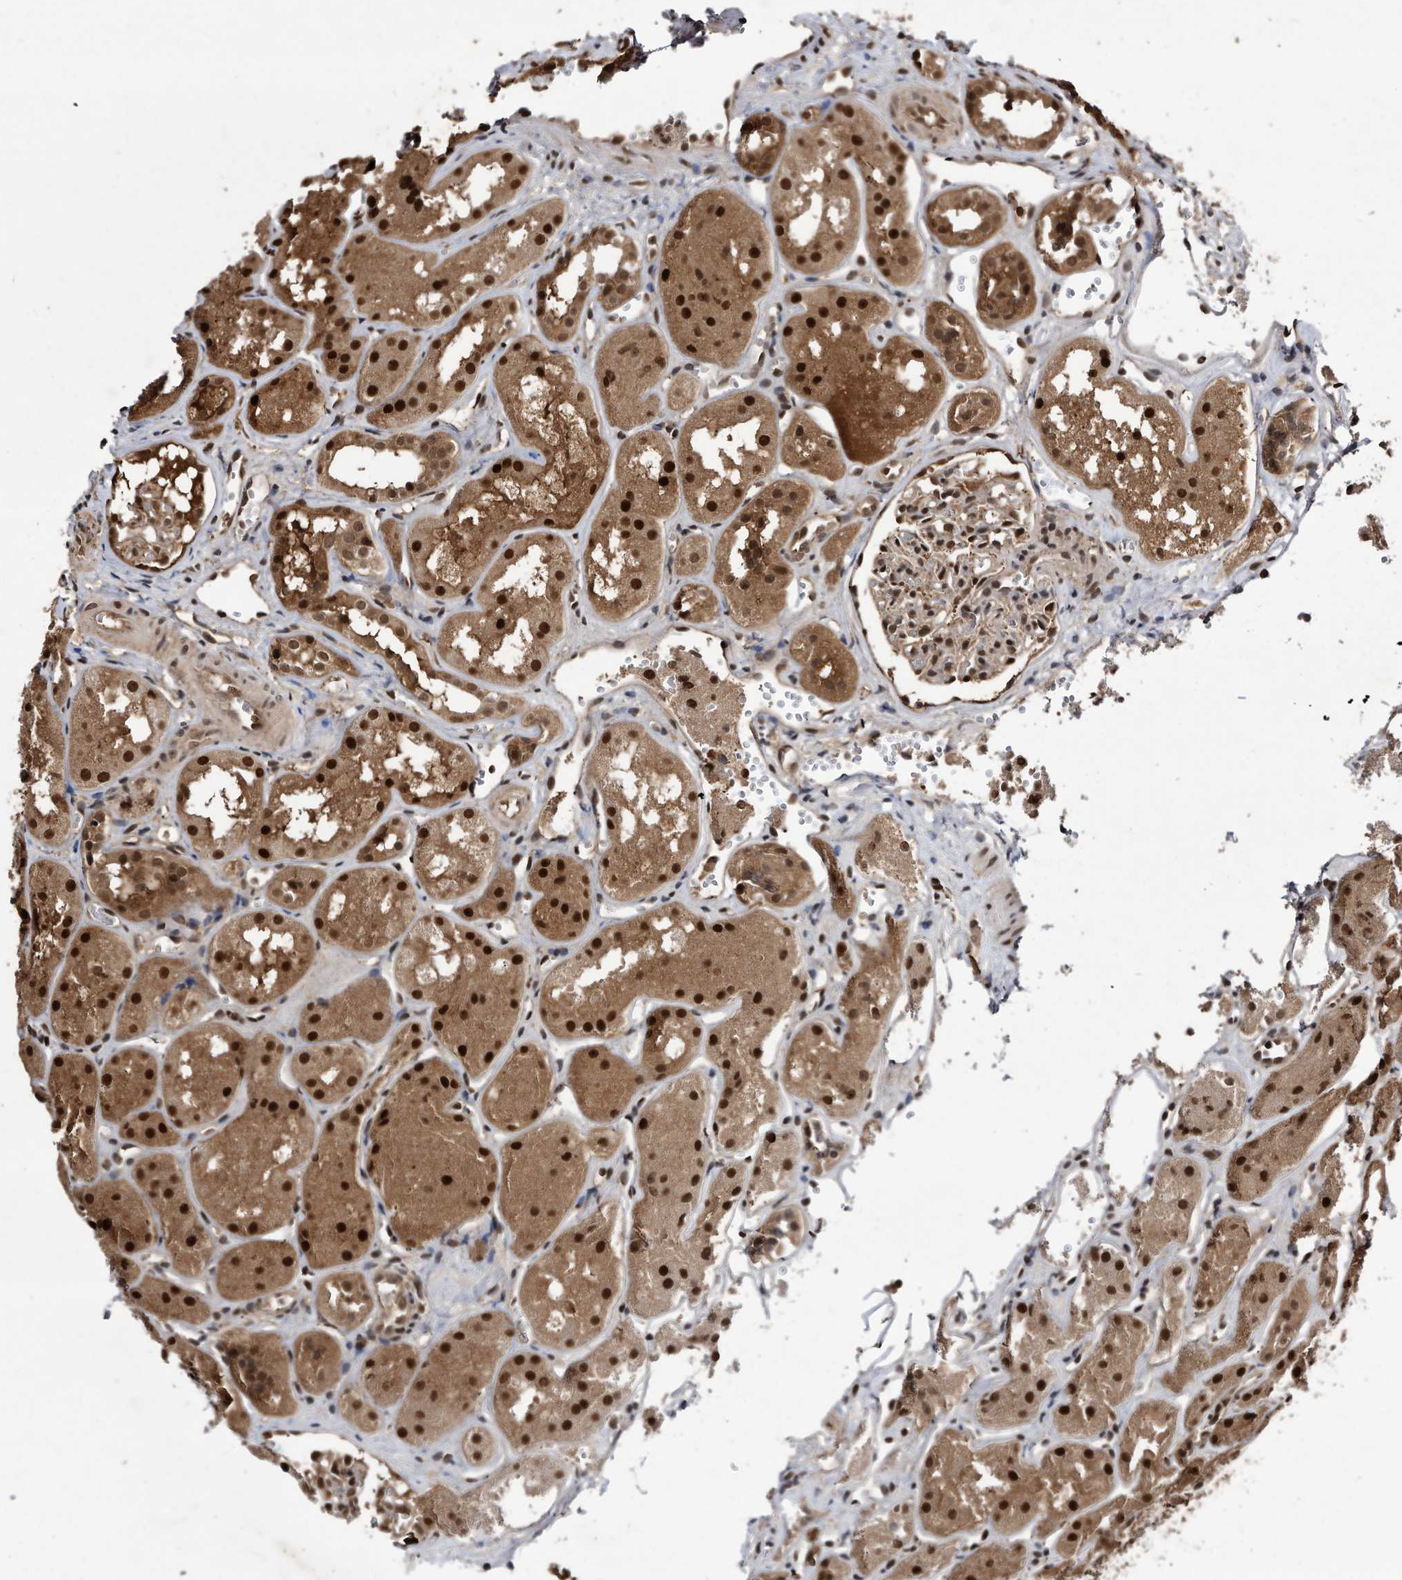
{"staining": {"intensity": "moderate", "quantity": ">75%", "location": "cytoplasmic/membranous,nuclear"}, "tissue": "kidney", "cell_type": "Cells in glomeruli", "image_type": "normal", "snomed": [{"axis": "morphology", "description": "Normal tissue, NOS"}, {"axis": "topography", "description": "Kidney"}], "caption": "Immunohistochemistry (IHC) of normal human kidney exhibits medium levels of moderate cytoplasmic/membranous,nuclear positivity in approximately >75% of cells in glomeruli.", "gene": "RAD23B", "patient": {"sex": "male", "age": 16}}